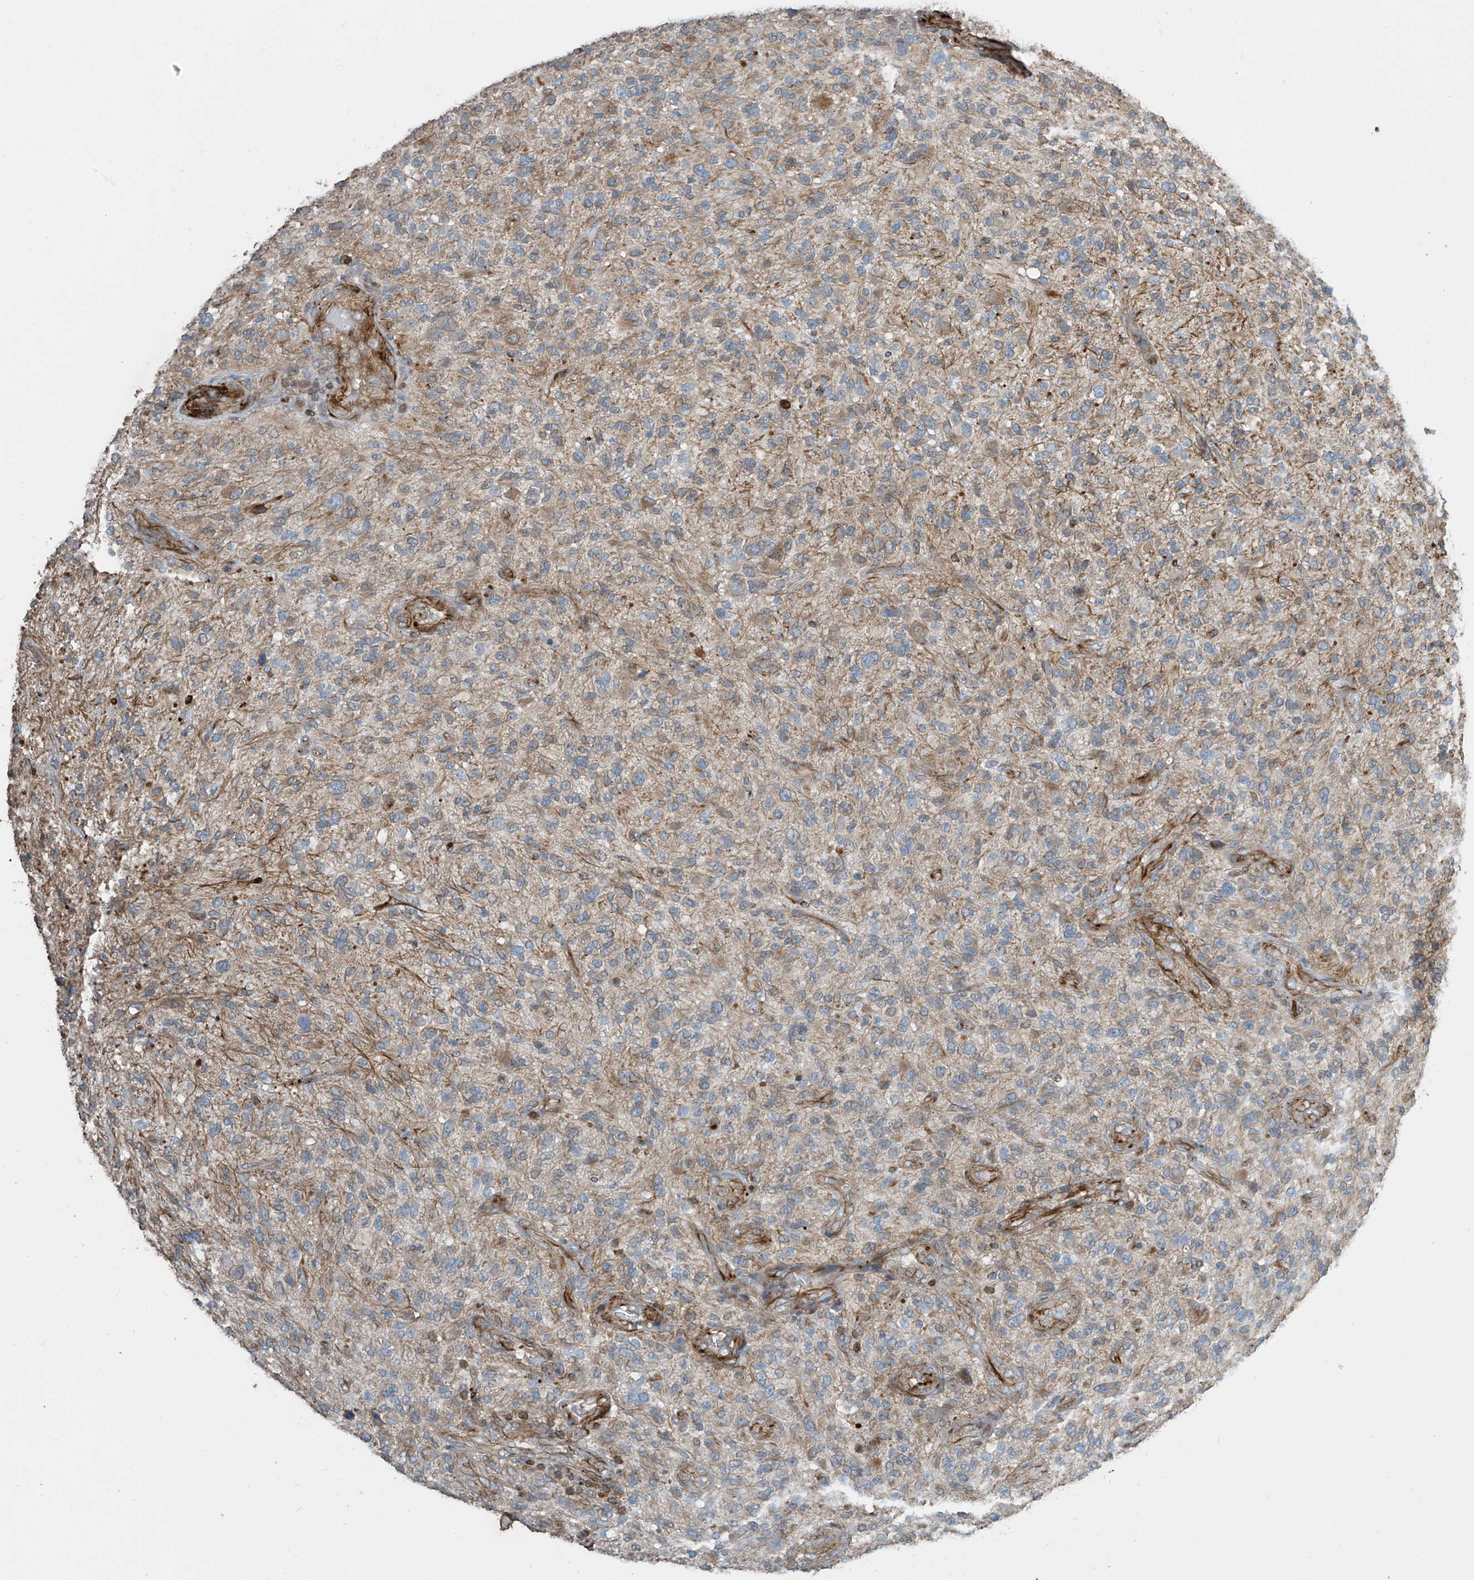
{"staining": {"intensity": "weak", "quantity": "25%-75%", "location": "cytoplasmic/membranous"}, "tissue": "glioma", "cell_type": "Tumor cells", "image_type": "cancer", "snomed": [{"axis": "morphology", "description": "Glioma, malignant, High grade"}, {"axis": "topography", "description": "Brain"}], "caption": "This is an image of immunohistochemistry (IHC) staining of malignant glioma (high-grade), which shows weak expression in the cytoplasmic/membranous of tumor cells.", "gene": "SH3BGRL3", "patient": {"sex": "male", "age": 47}}